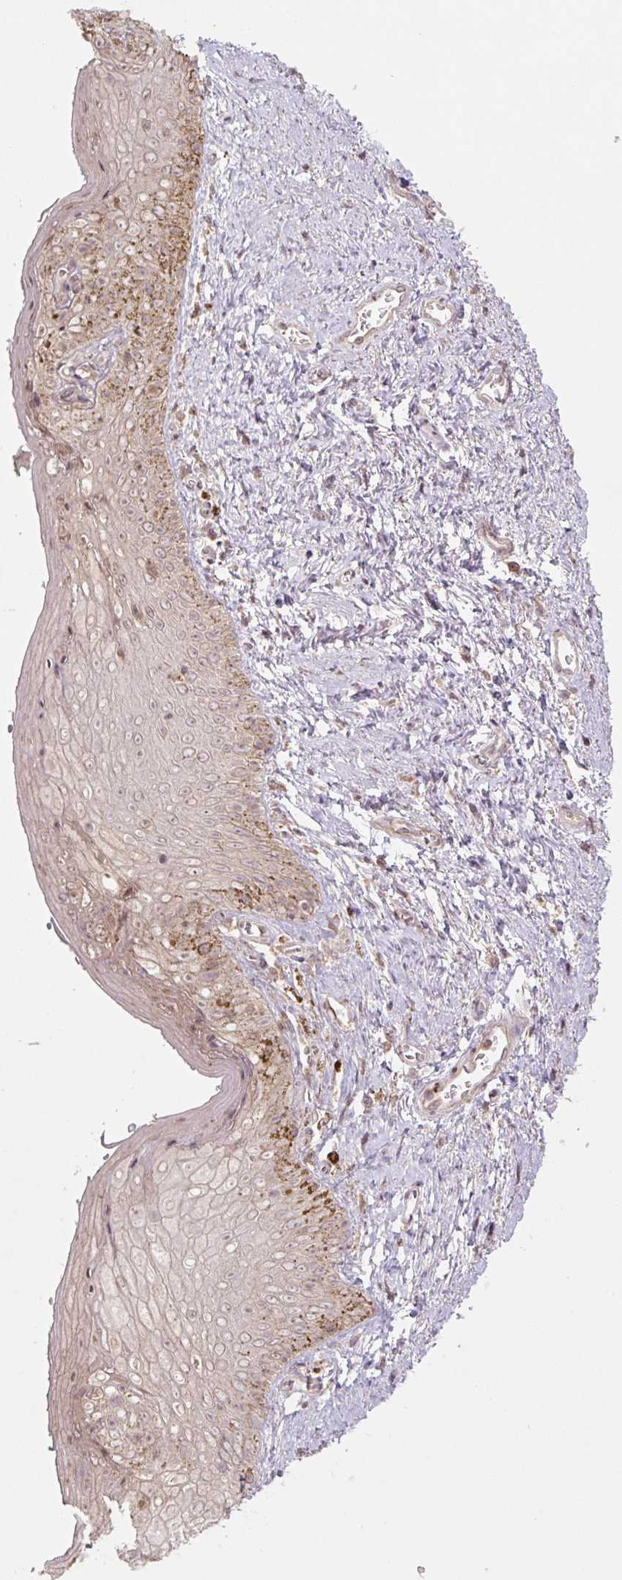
{"staining": {"intensity": "weak", "quantity": "<25%", "location": "cytoplasmic/membranous"}, "tissue": "vagina", "cell_type": "Squamous epithelial cells", "image_type": "normal", "snomed": [{"axis": "morphology", "description": "Normal tissue, NOS"}, {"axis": "topography", "description": "Vulva"}, {"axis": "topography", "description": "Vagina"}, {"axis": "topography", "description": "Peripheral nerve tissue"}], "caption": "An immunohistochemistry micrograph of benign vagina is shown. There is no staining in squamous epithelial cells of vagina.", "gene": "C2orf73", "patient": {"sex": "female", "age": 66}}